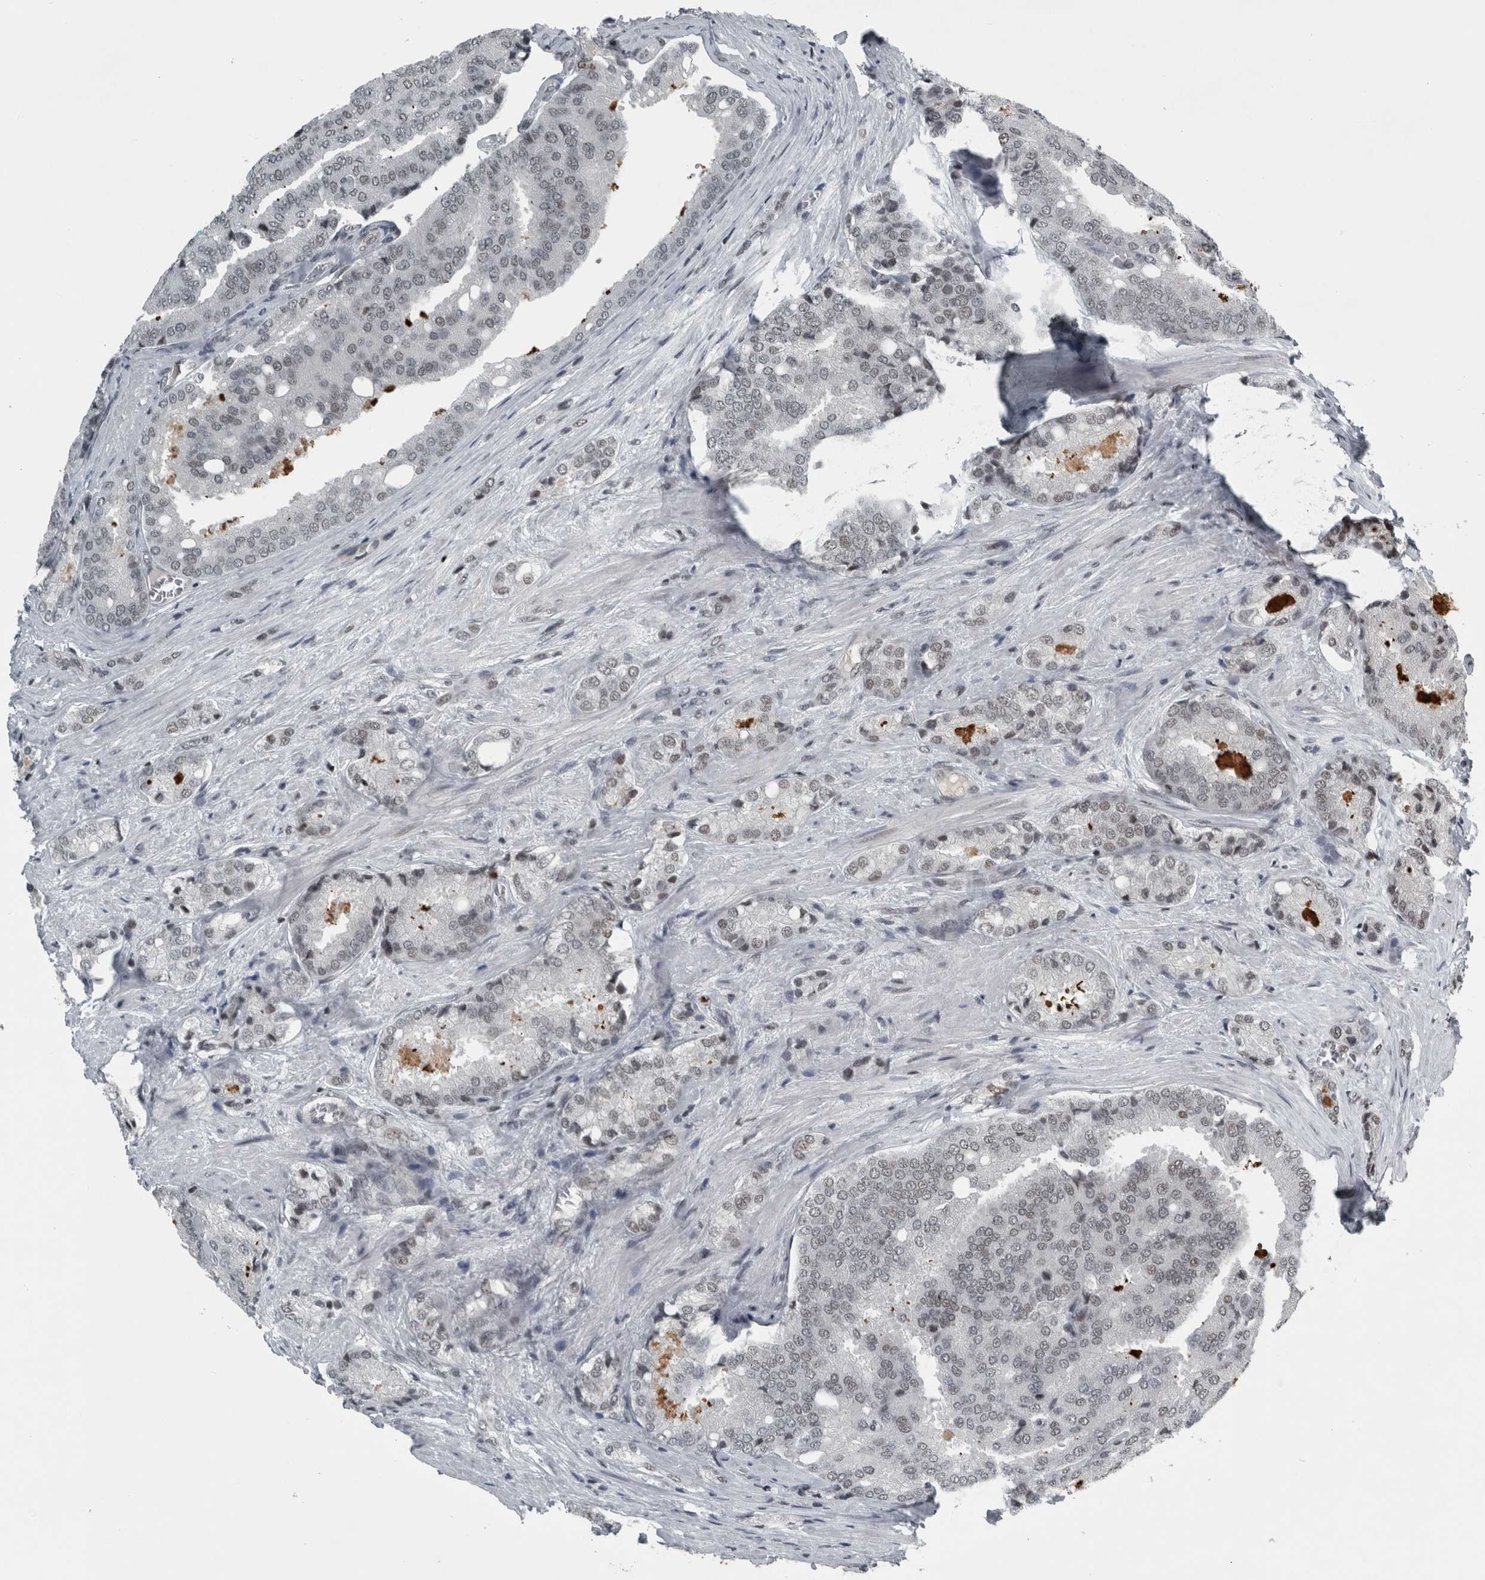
{"staining": {"intensity": "moderate", "quantity": "<25%", "location": "nuclear"}, "tissue": "prostate cancer", "cell_type": "Tumor cells", "image_type": "cancer", "snomed": [{"axis": "morphology", "description": "Adenocarcinoma, High grade"}, {"axis": "topography", "description": "Prostate"}], "caption": "The micrograph shows immunohistochemical staining of high-grade adenocarcinoma (prostate). There is moderate nuclear expression is identified in approximately <25% of tumor cells. The staining was performed using DAB (3,3'-diaminobenzidine), with brown indicating positive protein expression. Nuclei are stained blue with hematoxylin.", "gene": "UNC50", "patient": {"sex": "male", "age": 50}}